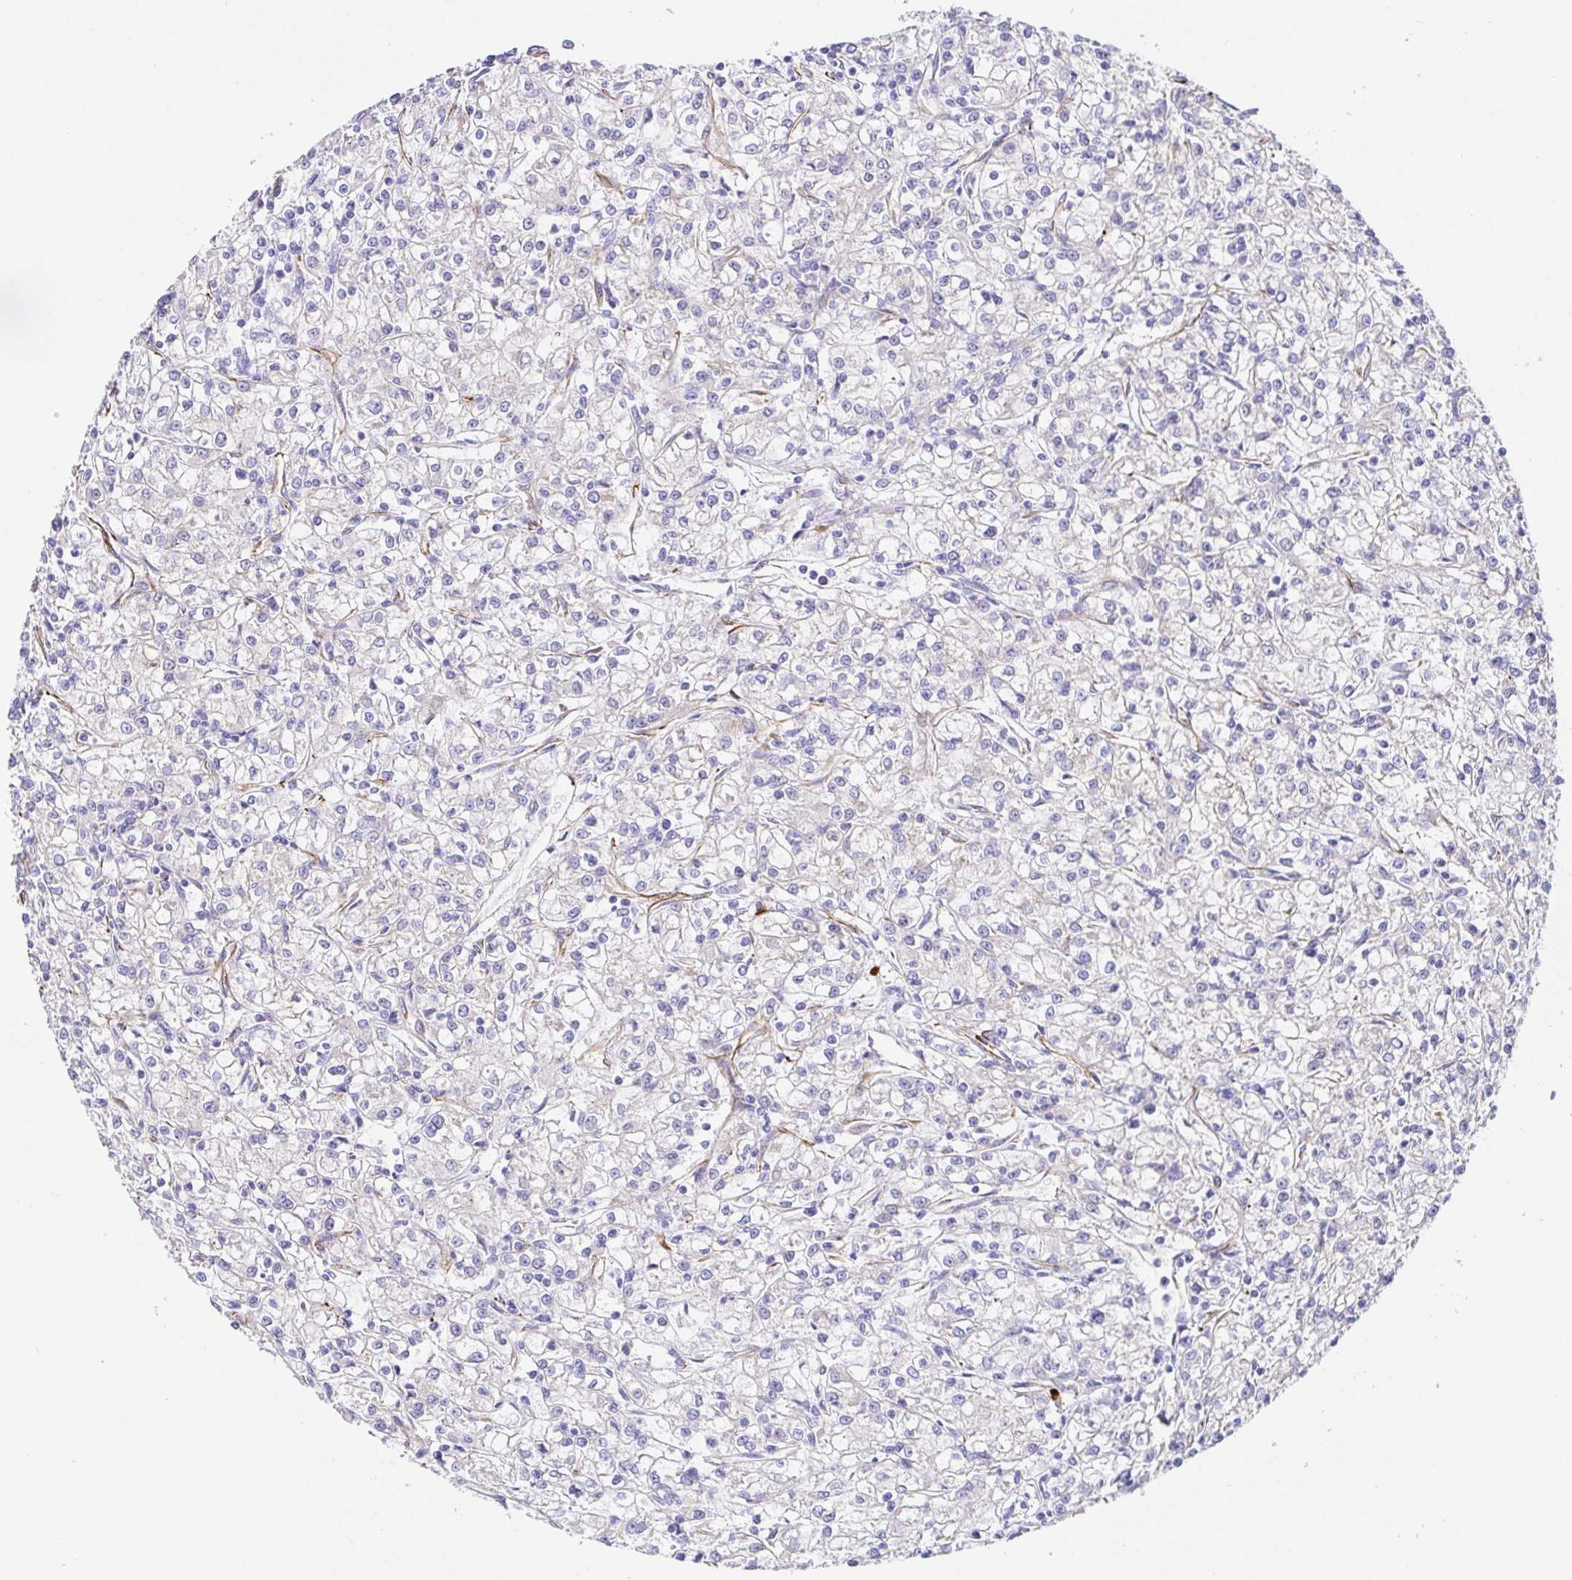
{"staining": {"intensity": "negative", "quantity": "none", "location": "none"}, "tissue": "renal cancer", "cell_type": "Tumor cells", "image_type": "cancer", "snomed": [{"axis": "morphology", "description": "Adenocarcinoma, NOS"}, {"axis": "topography", "description": "Kidney"}], "caption": "DAB (3,3'-diaminobenzidine) immunohistochemical staining of adenocarcinoma (renal) demonstrates no significant positivity in tumor cells.", "gene": "DOCK1", "patient": {"sex": "female", "age": 59}}